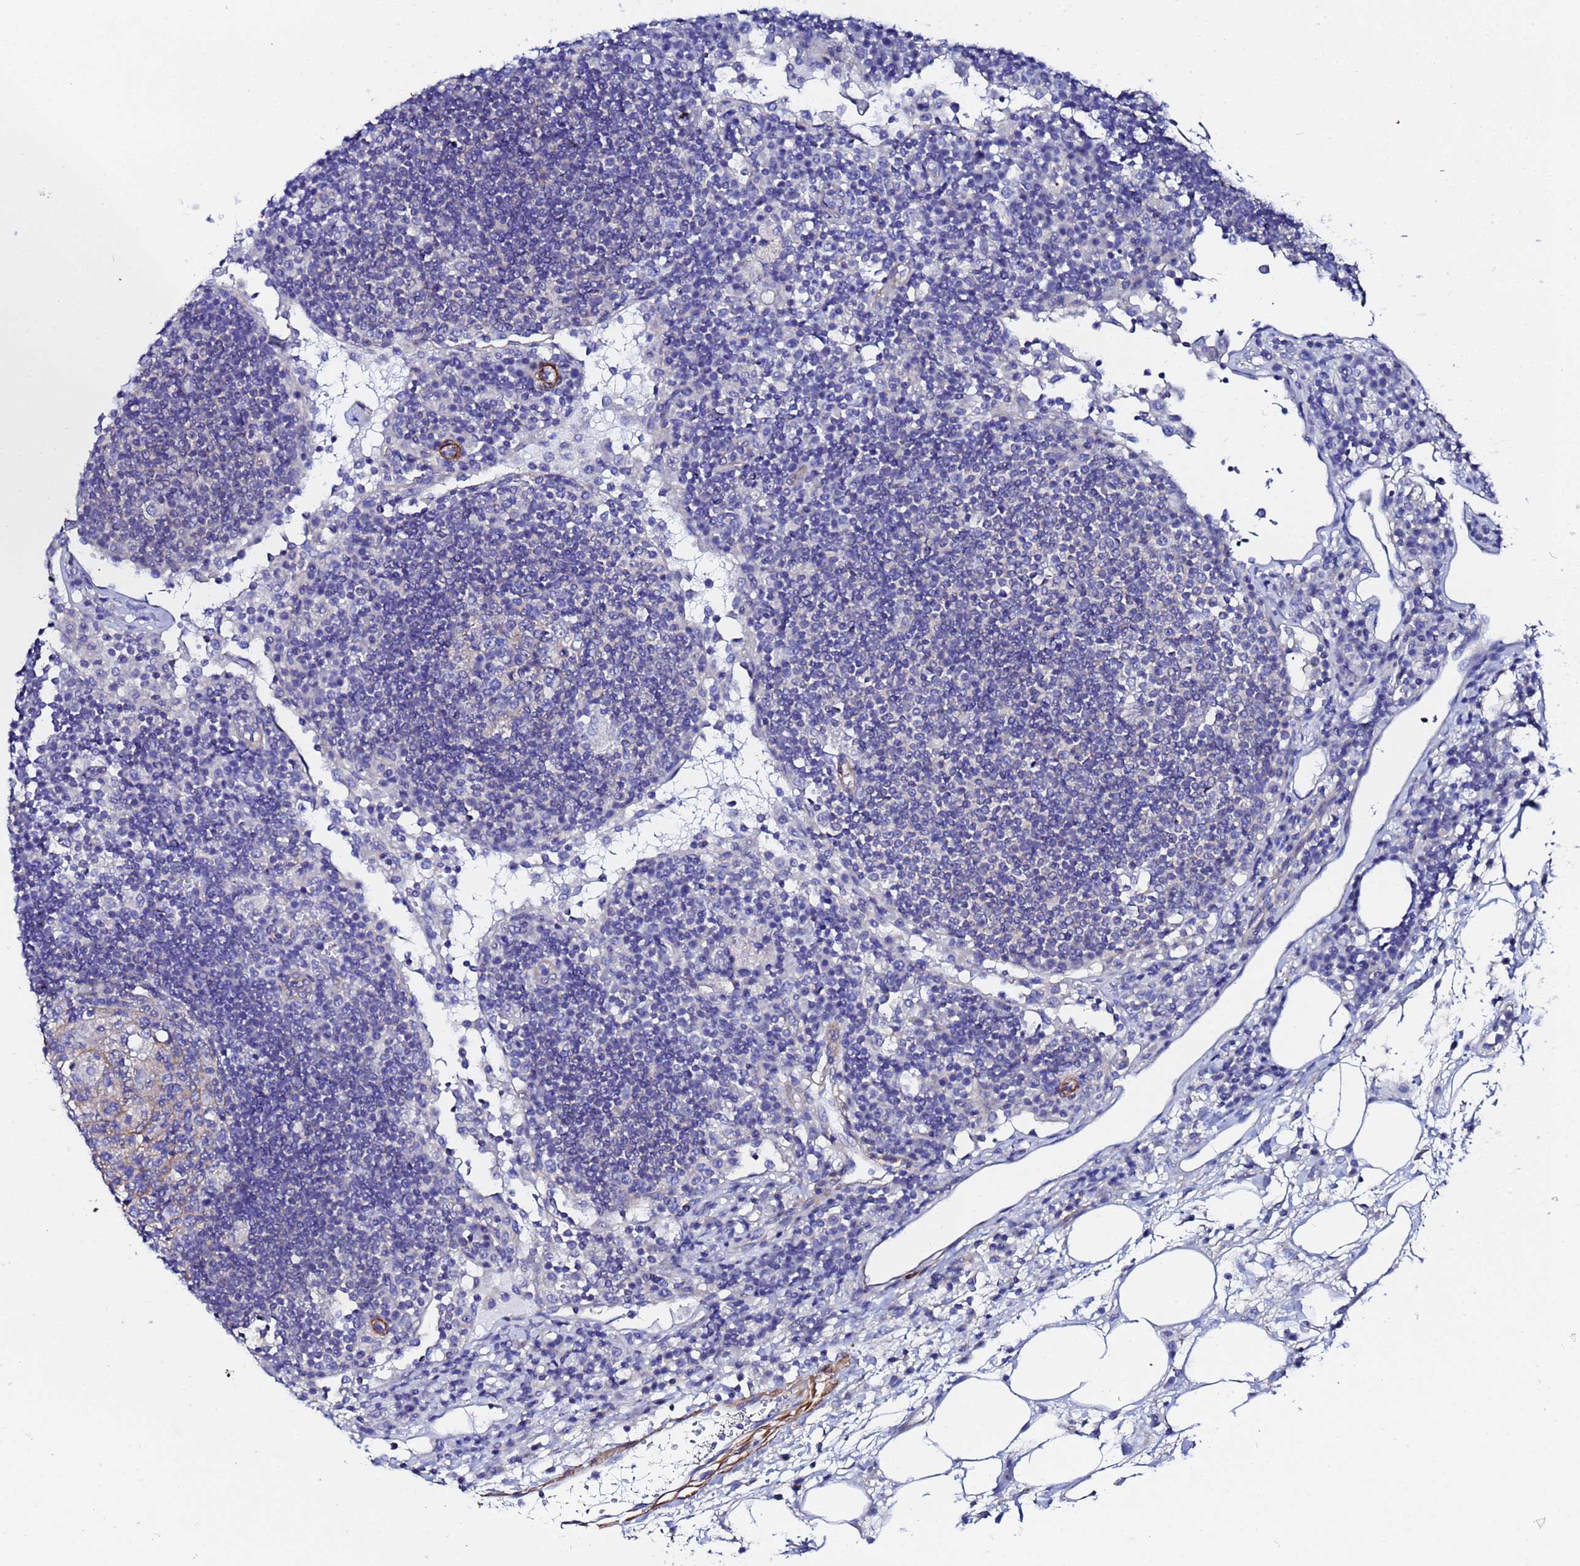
{"staining": {"intensity": "negative", "quantity": "none", "location": "none"}, "tissue": "lymph node", "cell_type": "Germinal center cells", "image_type": "normal", "snomed": [{"axis": "morphology", "description": "Normal tissue, NOS"}, {"axis": "topography", "description": "Lymph node"}], "caption": "This is an immunohistochemistry (IHC) photomicrograph of benign human lymph node. There is no positivity in germinal center cells.", "gene": "RAB39A", "patient": {"sex": "female", "age": 53}}